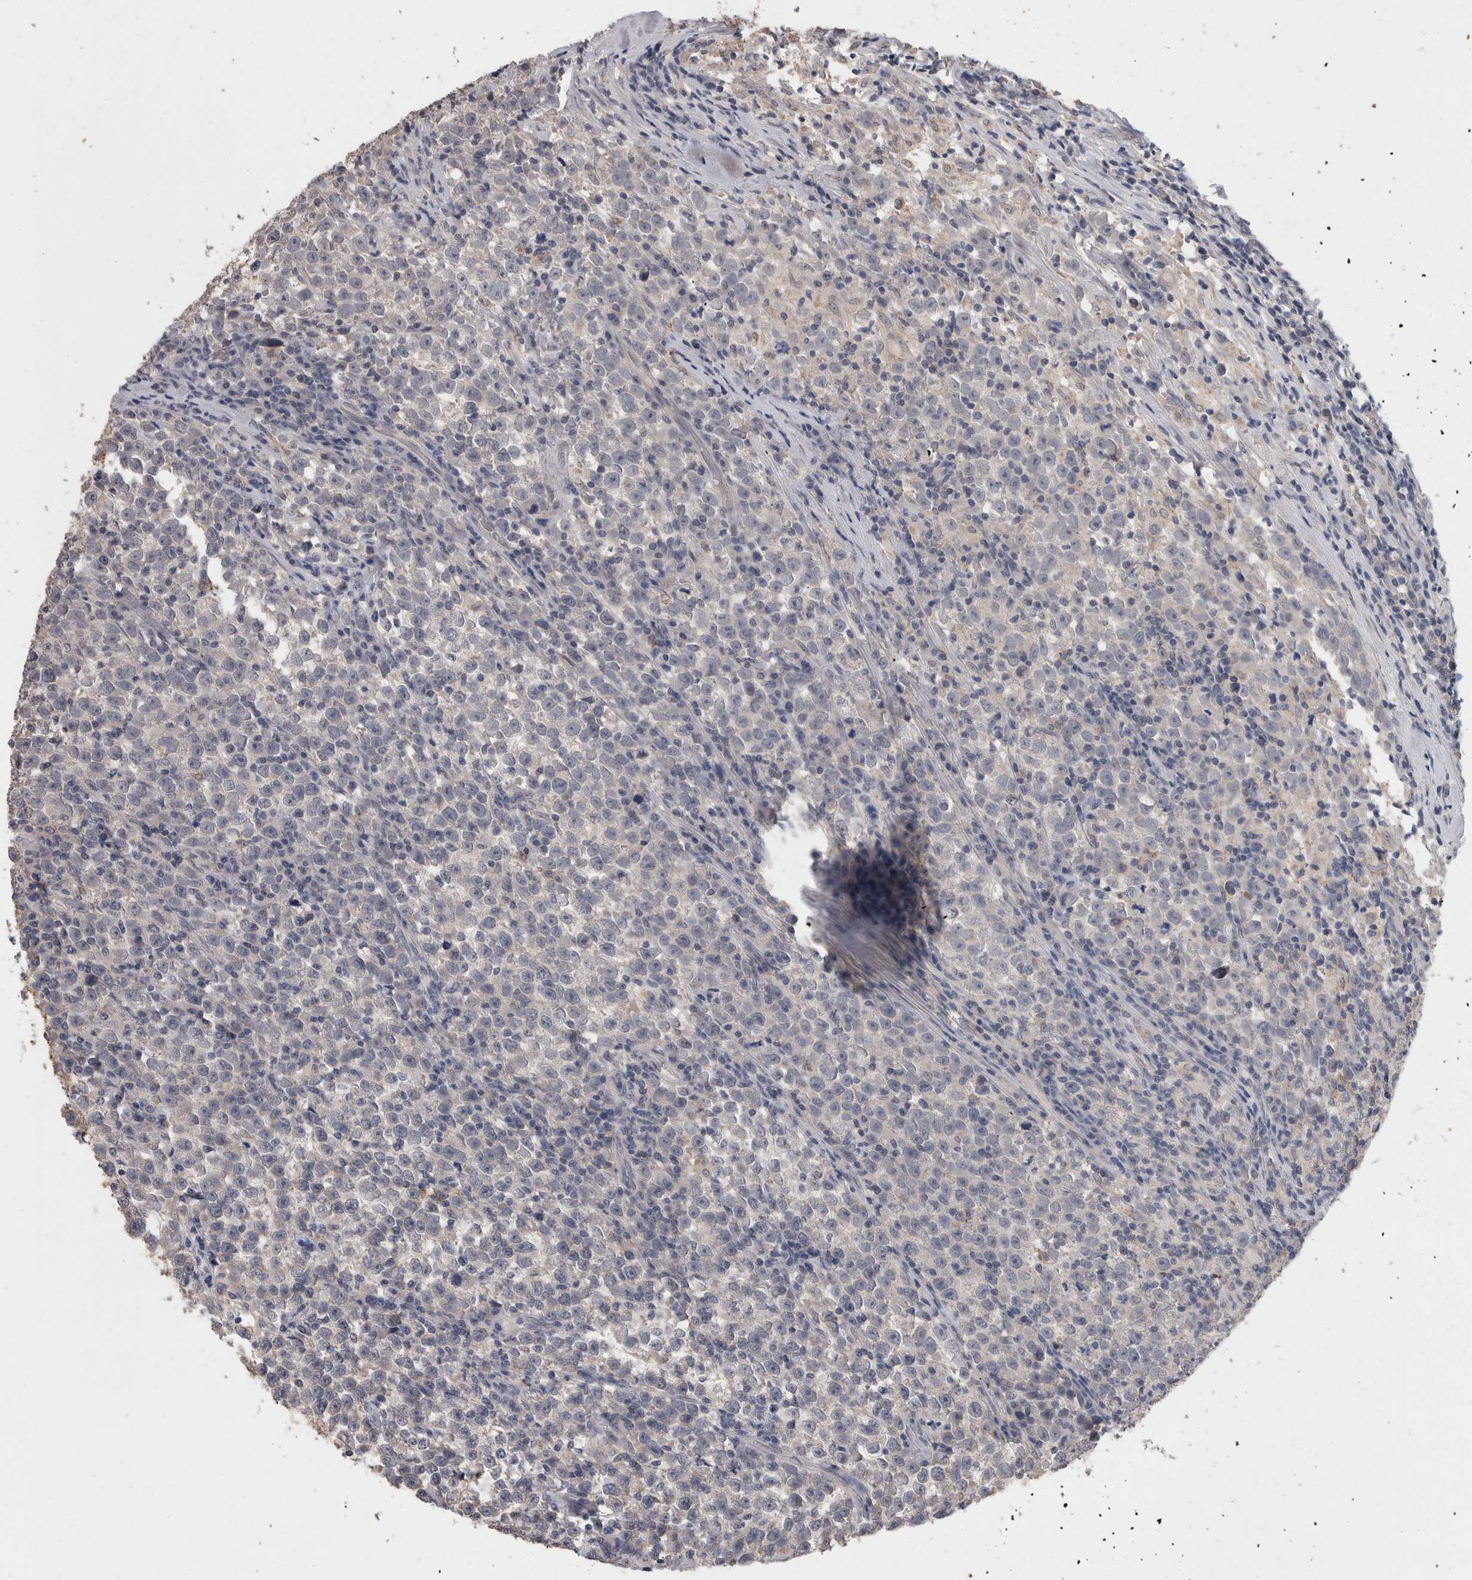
{"staining": {"intensity": "negative", "quantity": "none", "location": "none"}, "tissue": "testis cancer", "cell_type": "Tumor cells", "image_type": "cancer", "snomed": [{"axis": "morphology", "description": "Normal tissue, NOS"}, {"axis": "morphology", "description": "Seminoma, NOS"}, {"axis": "topography", "description": "Testis"}], "caption": "The micrograph shows no staining of tumor cells in testis cancer (seminoma).", "gene": "FHOD3", "patient": {"sex": "male", "age": 43}}